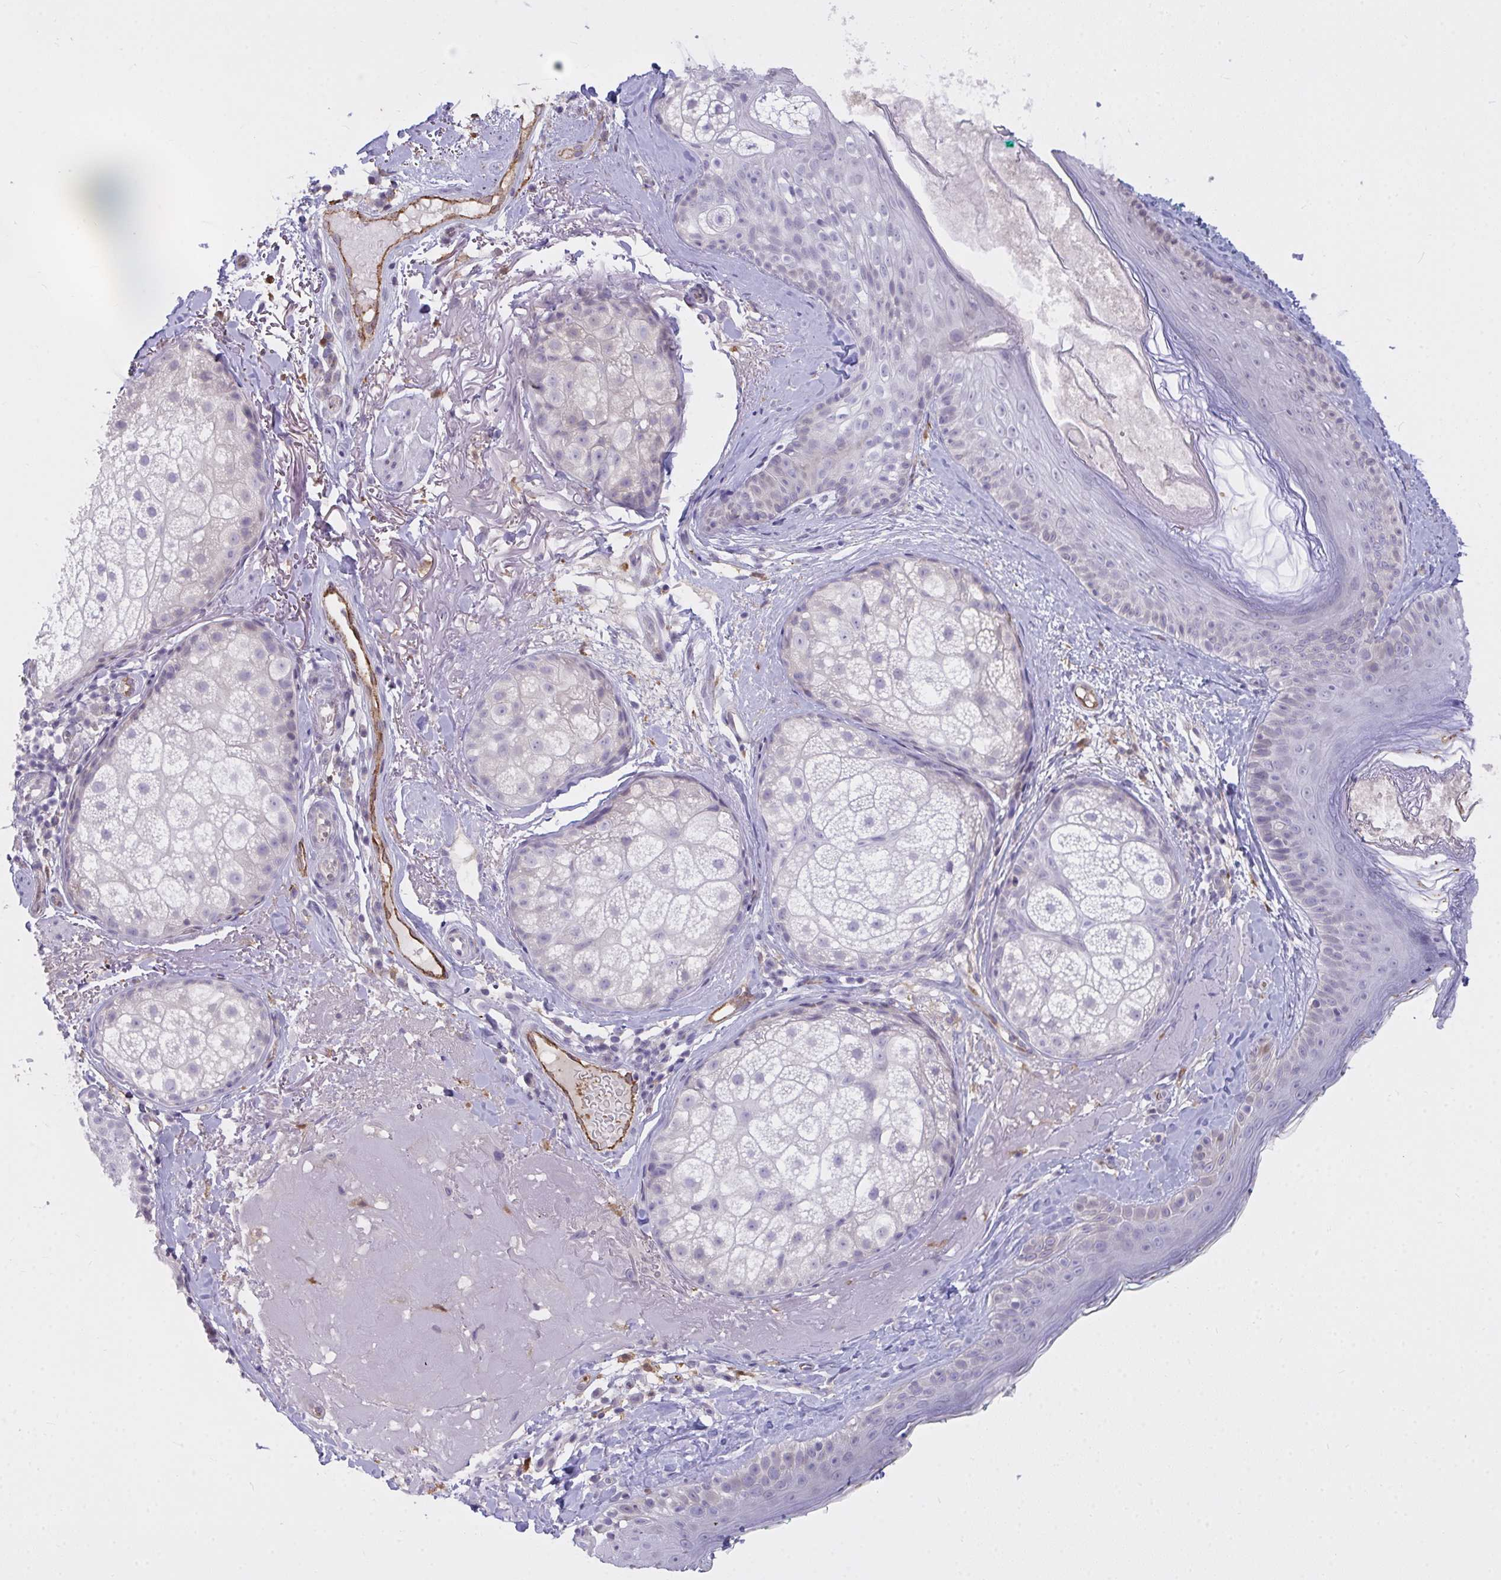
{"staining": {"intensity": "negative", "quantity": "none", "location": "none"}, "tissue": "skin", "cell_type": "Fibroblasts", "image_type": "normal", "snomed": [{"axis": "morphology", "description": "Normal tissue, NOS"}, {"axis": "topography", "description": "Skin"}], "caption": "This is a photomicrograph of IHC staining of benign skin, which shows no expression in fibroblasts. (DAB (3,3'-diaminobenzidine) immunohistochemistry with hematoxylin counter stain).", "gene": "SEMA6B", "patient": {"sex": "male", "age": 73}}